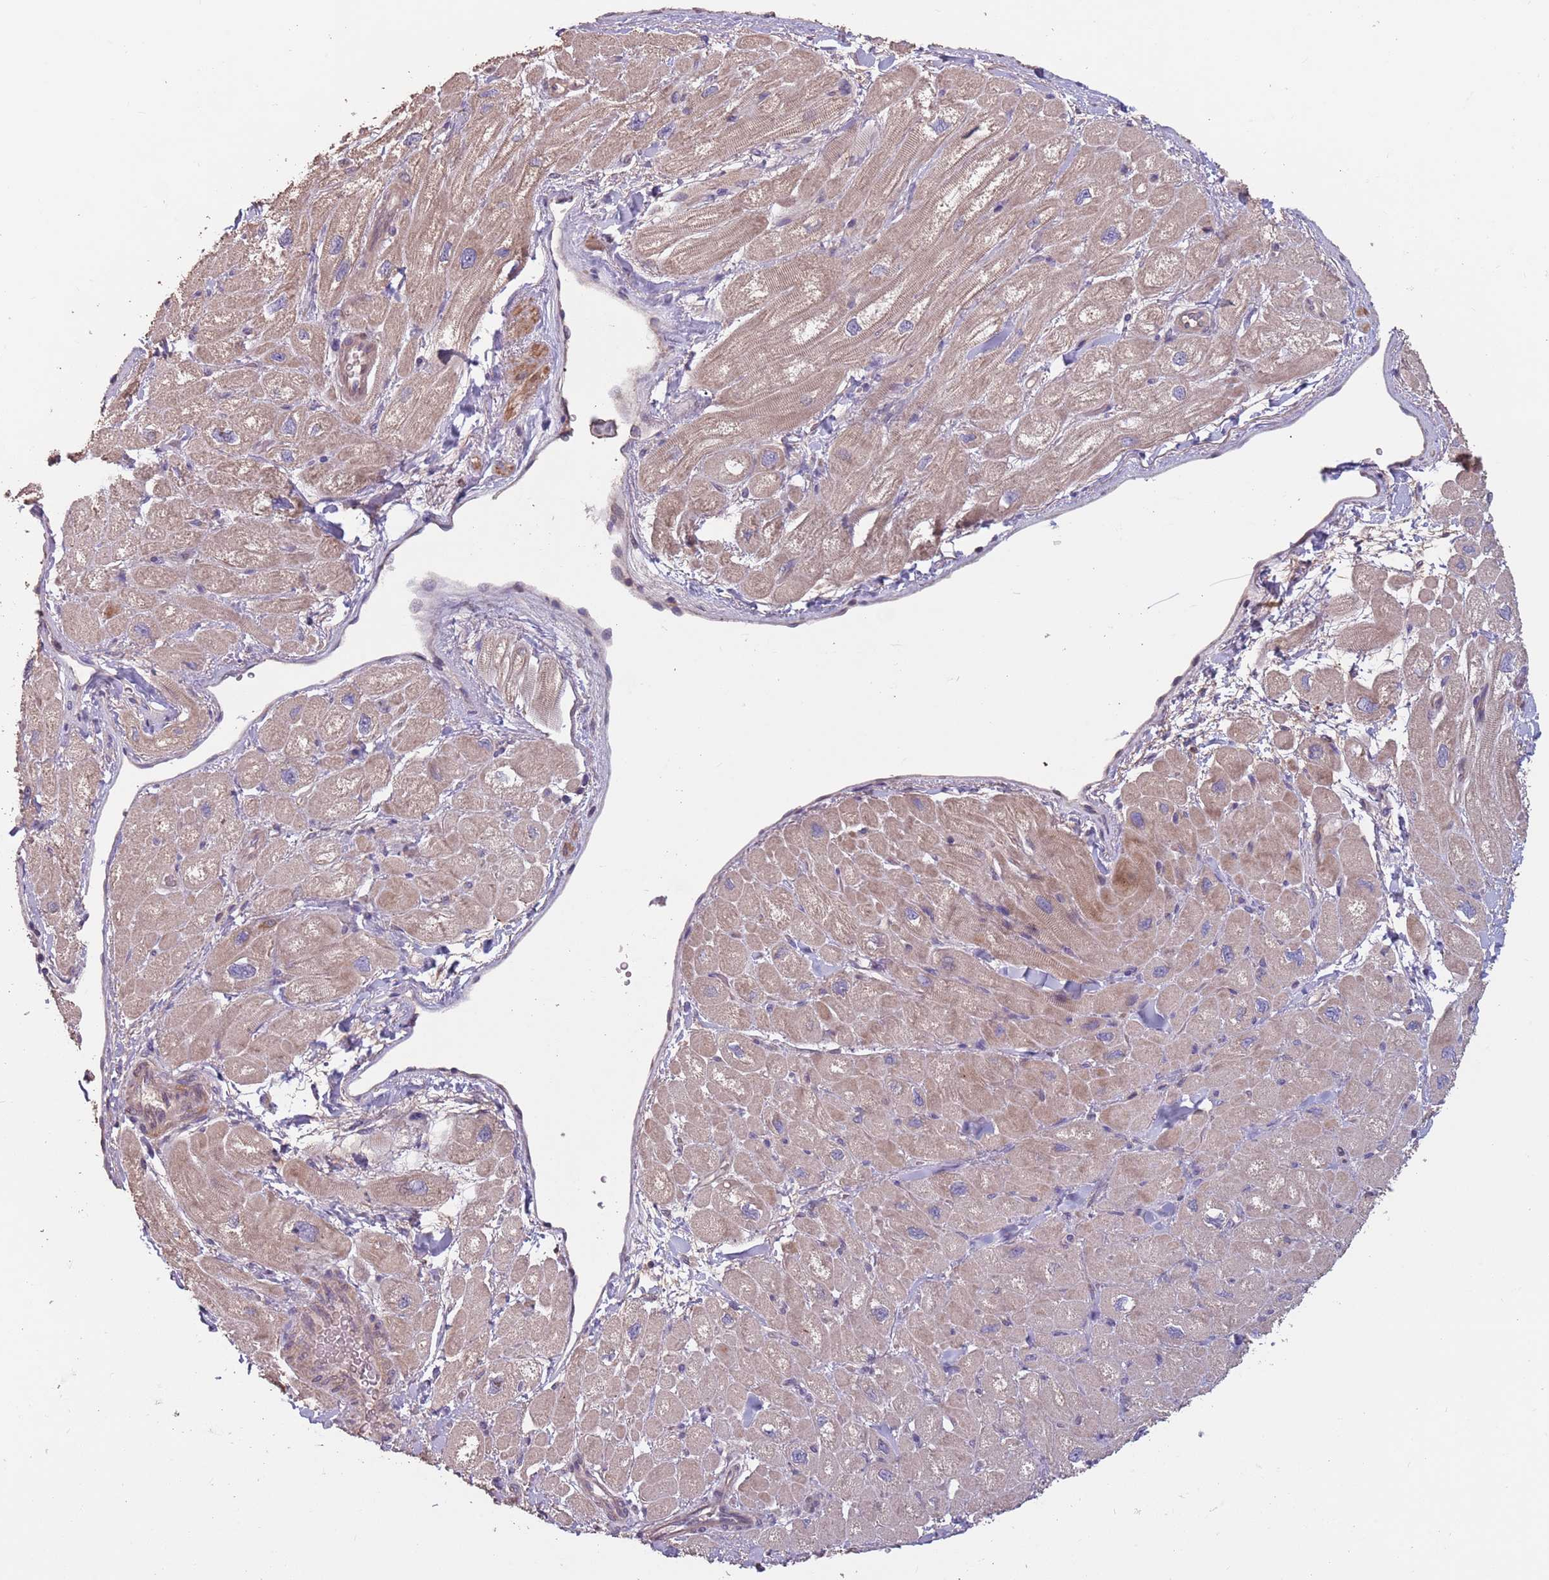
{"staining": {"intensity": "weak", "quantity": ">75%", "location": "cytoplasmic/membranous"}, "tissue": "heart muscle", "cell_type": "Cardiomyocytes", "image_type": "normal", "snomed": [{"axis": "morphology", "description": "Normal tissue, NOS"}, {"axis": "topography", "description": "Heart"}], "caption": "Heart muscle stained for a protein shows weak cytoplasmic/membranous positivity in cardiomyocytes. The staining was performed using DAB to visualize the protein expression in brown, while the nuclei were stained in blue with hematoxylin (Magnification: 20x).", "gene": "MBD3L1", "patient": {"sex": "male", "age": 65}}